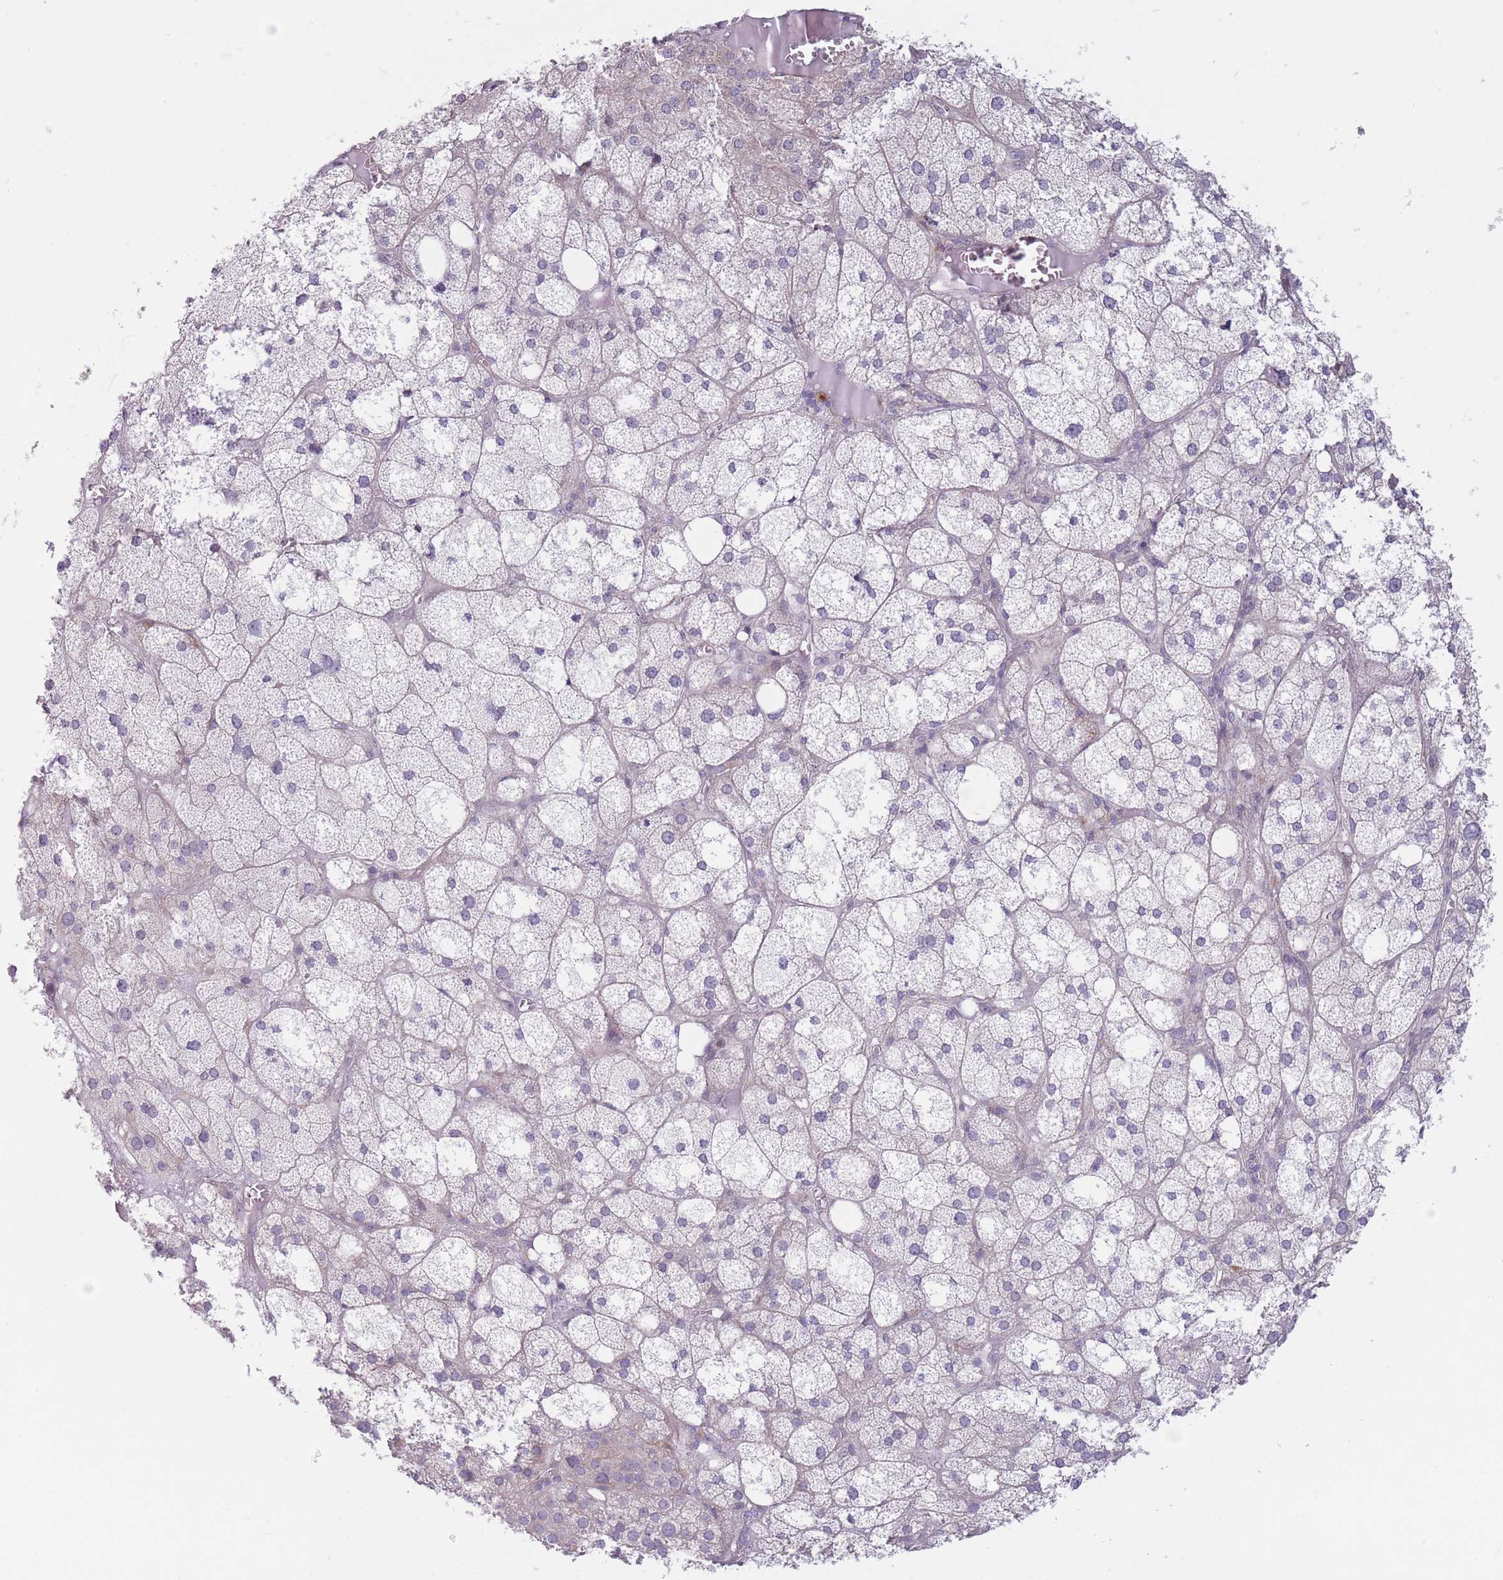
{"staining": {"intensity": "negative", "quantity": "none", "location": "none"}, "tissue": "adrenal gland", "cell_type": "Glandular cells", "image_type": "normal", "snomed": [{"axis": "morphology", "description": "Normal tissue, NOS"}, {"axis": "topography", "description": "Adrenal gland"}], "caption": "Immunohistochemistry (IHC) micrograph of benign human adrenal gland stained for a protein (brown), which exhibits no positivity in glandular cells. Brightfield microscopy of immunohistochemistry (IHC) stained with DAB (brown) and hematoxylin (blue), captured at high magnification.", "gene": "SLC7A6", "patient": {"sex": "female", "age": 61}}